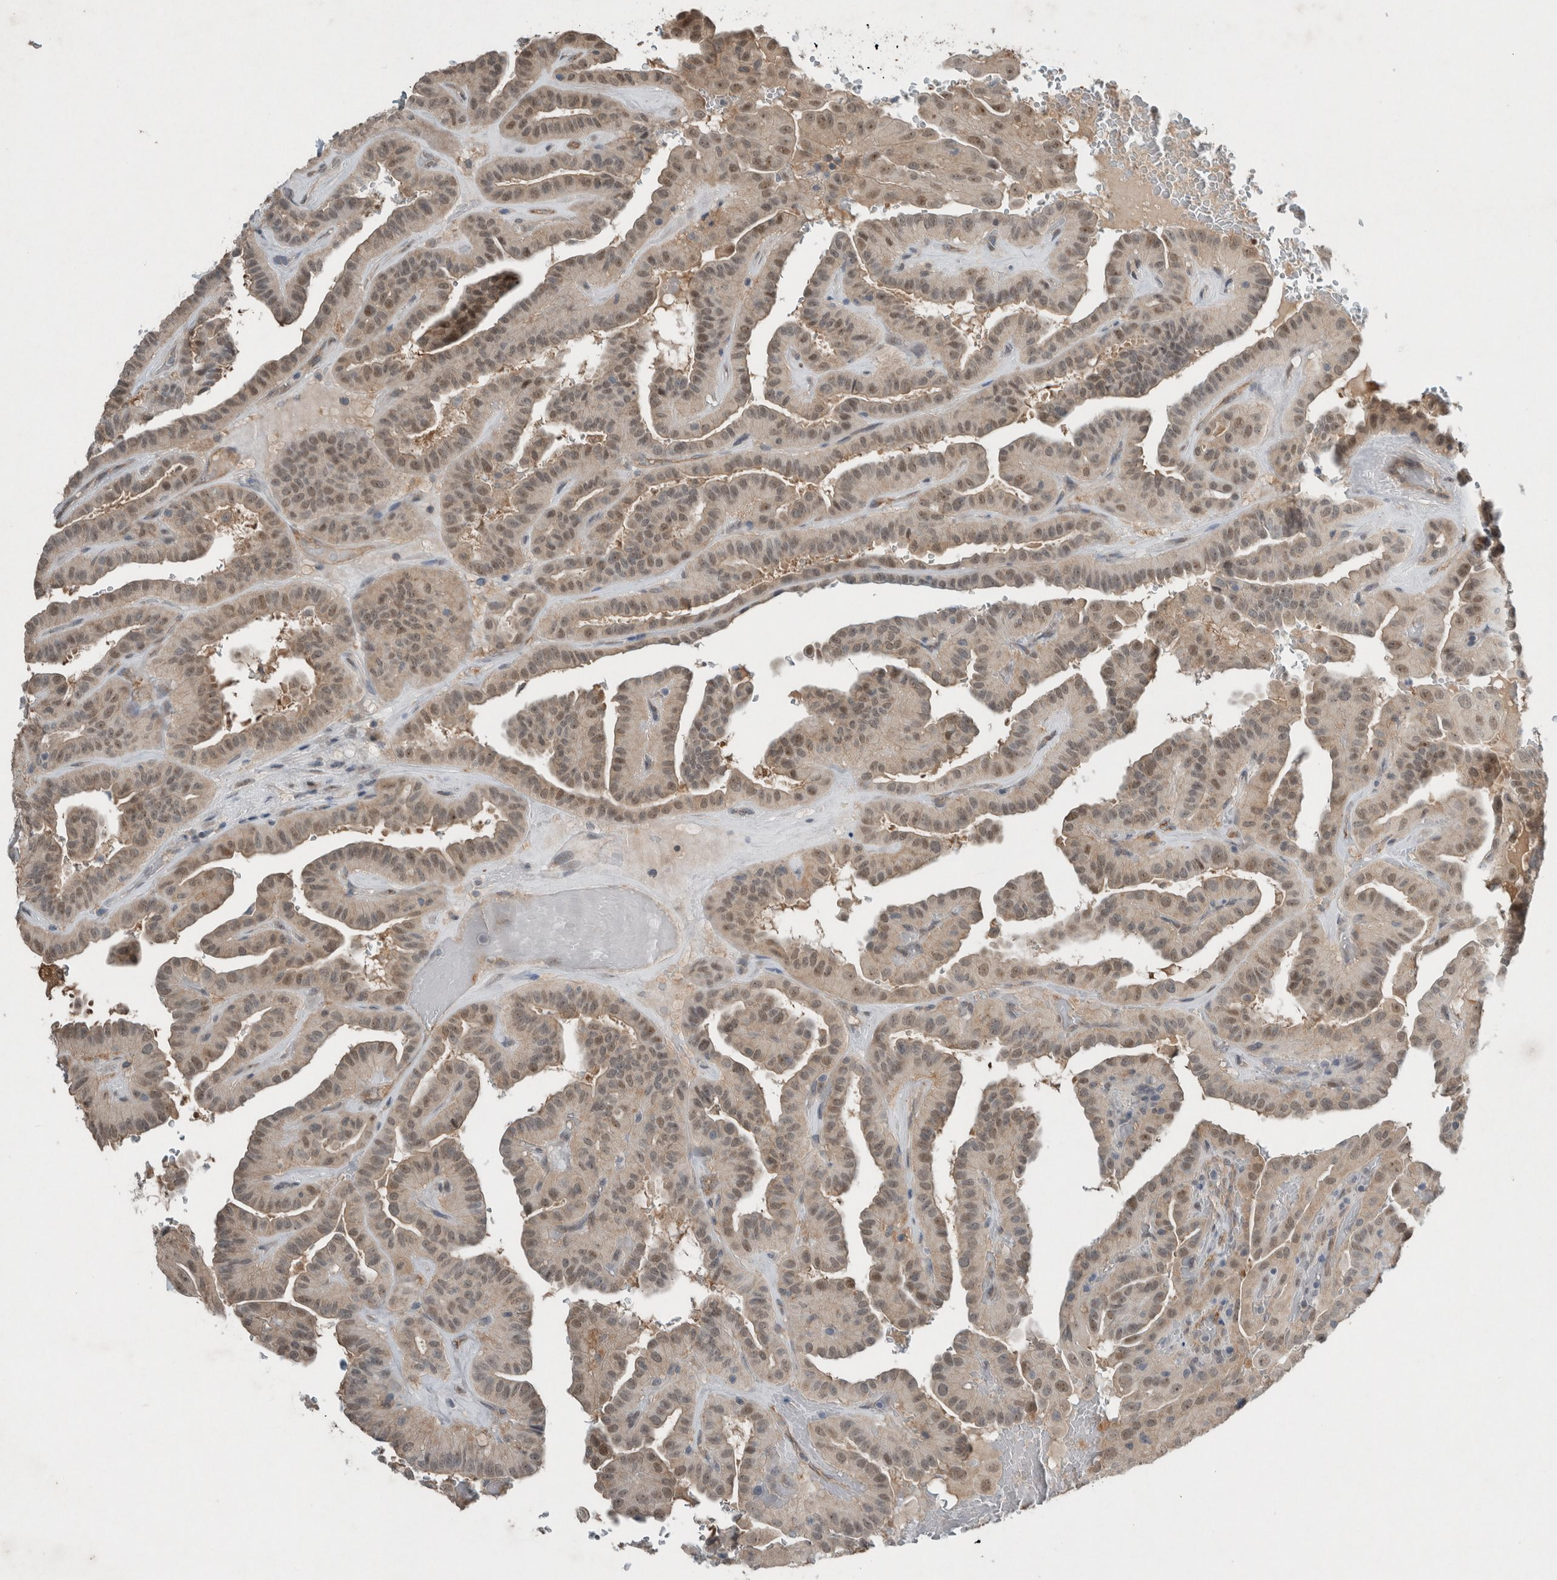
{"staining": {"intensity": "weak", "quantity": ">75%", "location": "nuclear"}, "tissue": "thyroid cancer", "cell_type": "Tumor cells", "image_type": "cancer", "snomed": [{"axis": "morphology", "description": "Papillary adenocarcinoma, NOS"}, {"axis": "topography", "description": "Thyroid gland"}], "caption": "Immunohistochemical staining of human thyroid cancer (papillary adenocarcinoma) displays weak nuclear protein staining in about >75% of tumor cells. (Stains: DAB in brown, nuclei in blue, Microscopy: brightfield microscopy at high magnification).", "gene": "RALGDS", "patient": {"sex": "male", "age": 77}}